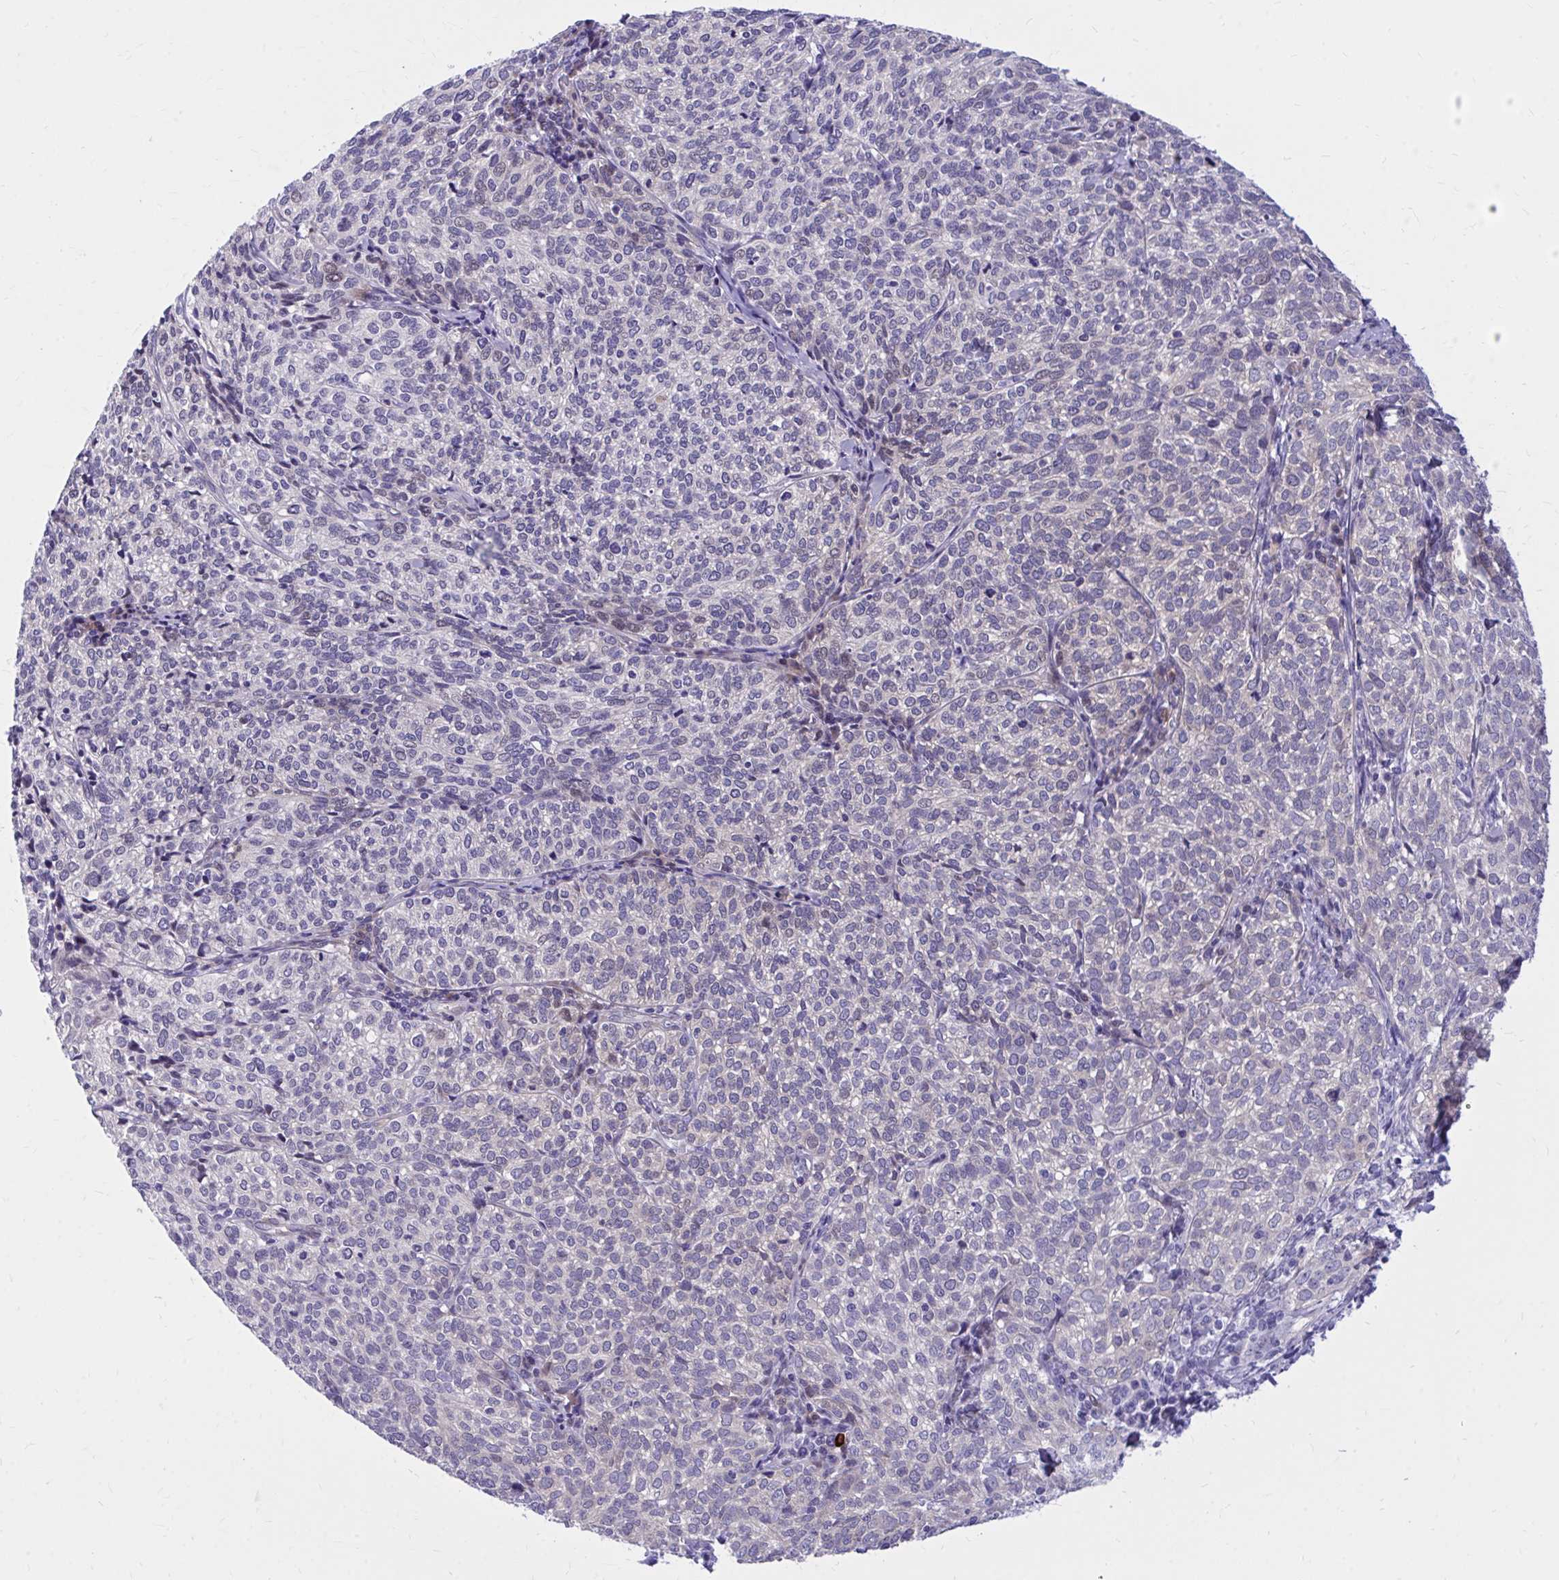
{"staining": {"intensity": "negative", "quantity": "none", "location": "none"}, "tissue": "cervical cancer", "cell_type": "Tumor cells", "image_type": "cancer", "snomed": [{"axis": "morphology", "description": "Normal tissue, NOS"}, {"axis": "morphology", "description": "Squamous cell carcinoma, NOS"}, {"axis": "topography", "description": "Vagina"}, {"axis": "topography", "description": "Cervix"}], "caption": "An immunohistochemistry micrograph of squamous cell carcinoma (cervical) is shown. There is no staining in tumor cells of squamous cell carcinoma (cervical).", "gene": "ADAMTSL1", "patient": {"sex": "female", "age": 45}}